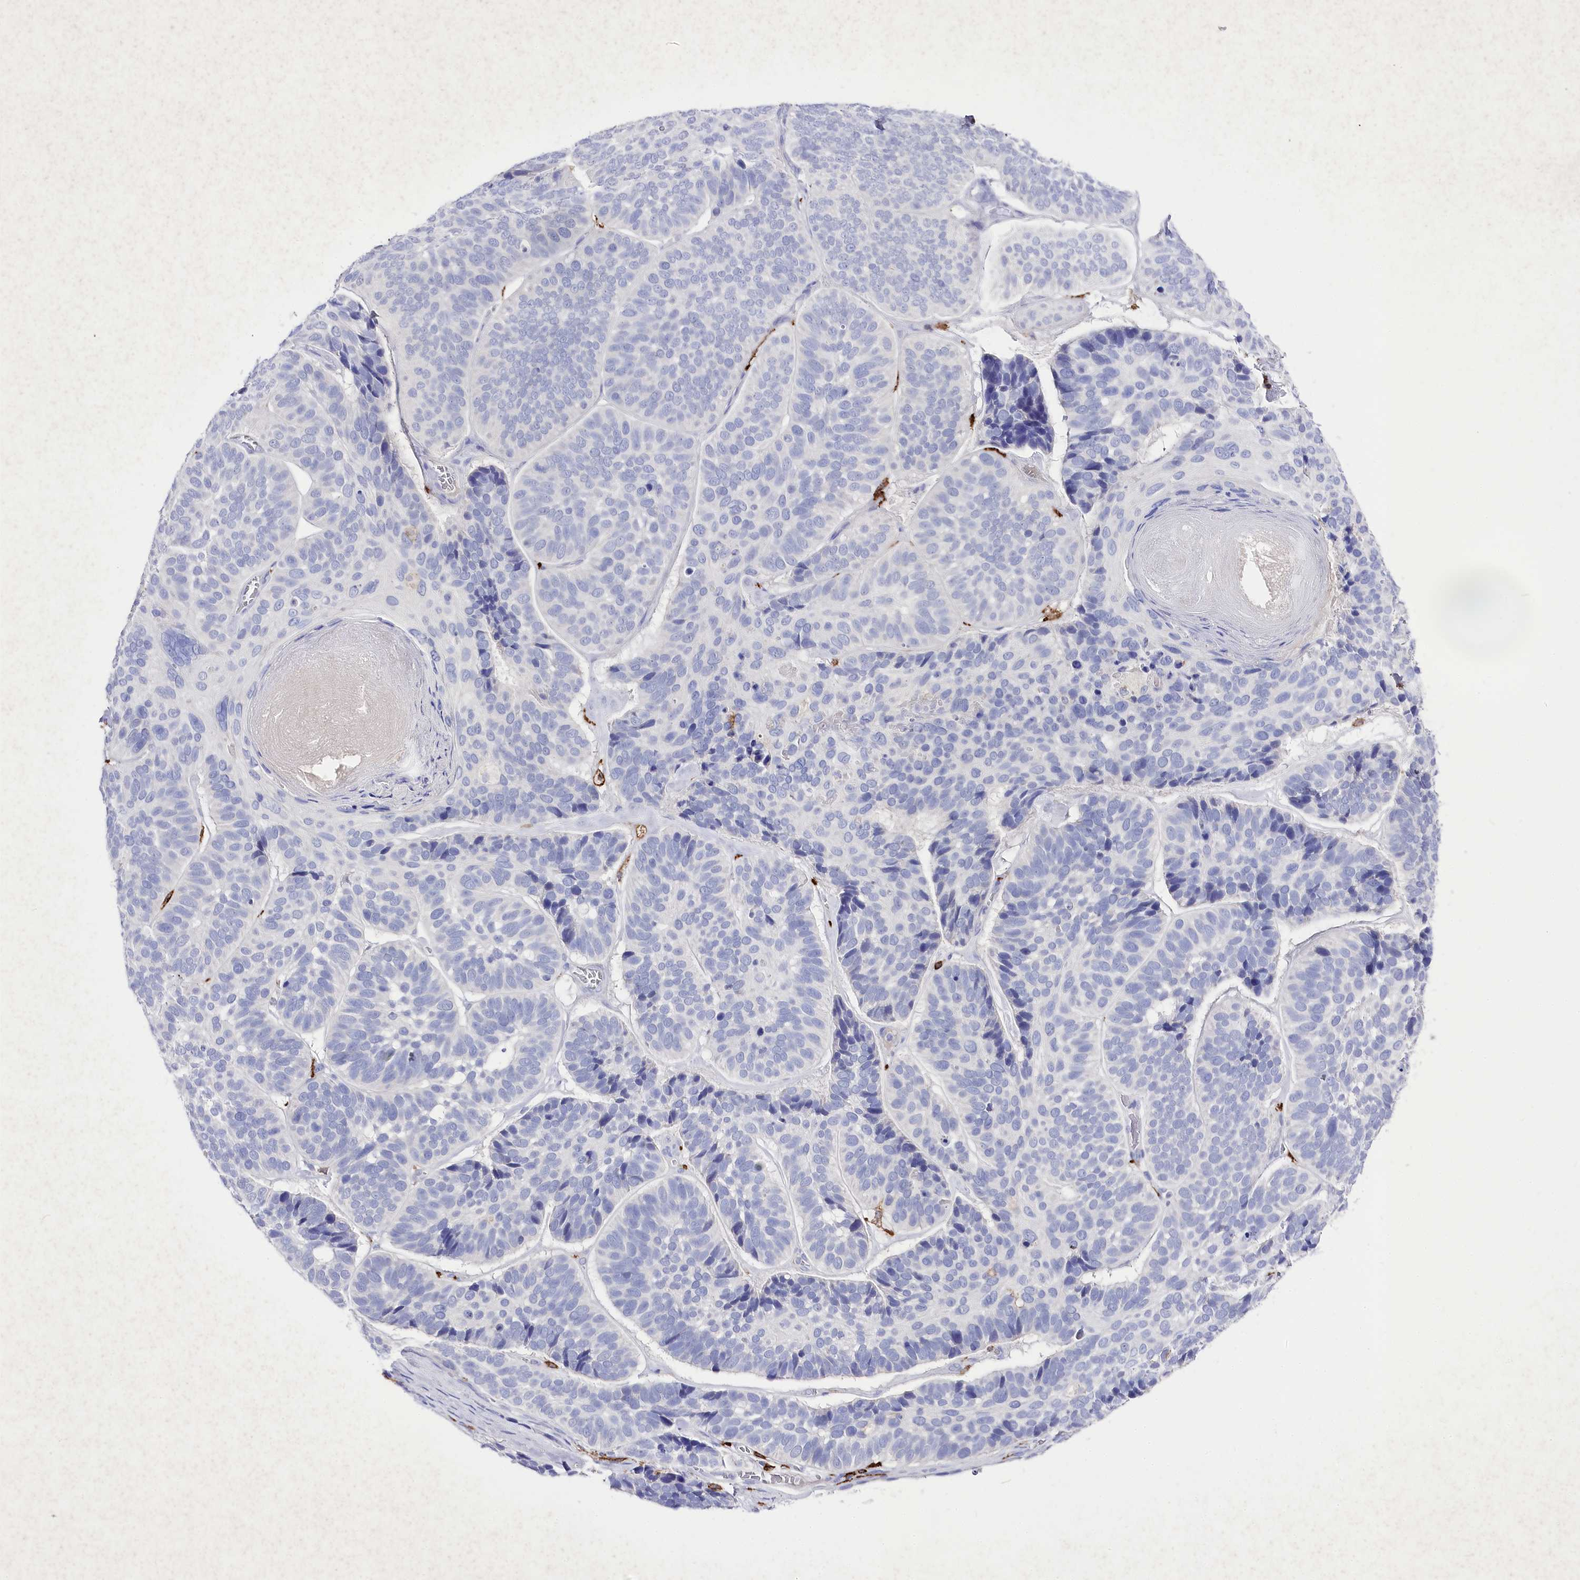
{"staining": {"intensity": "negative", "quantity": "none", "location": "none"}, "tissue": "skin cancer", "cell_type": "Tumor cells", "image_type": "cancer", "snomed": [{"axis": "morphology", "description": "Basal cell carcinoma"}, {"axis": "topography", "description": "Skin"}], "caption": "Immunohistochemical staining of skin basal cell carcinoma exhibits no significant positivity in tumor cells.", "gene": "CLEC4M", "patient": {"sex": "male", "age": 62}}